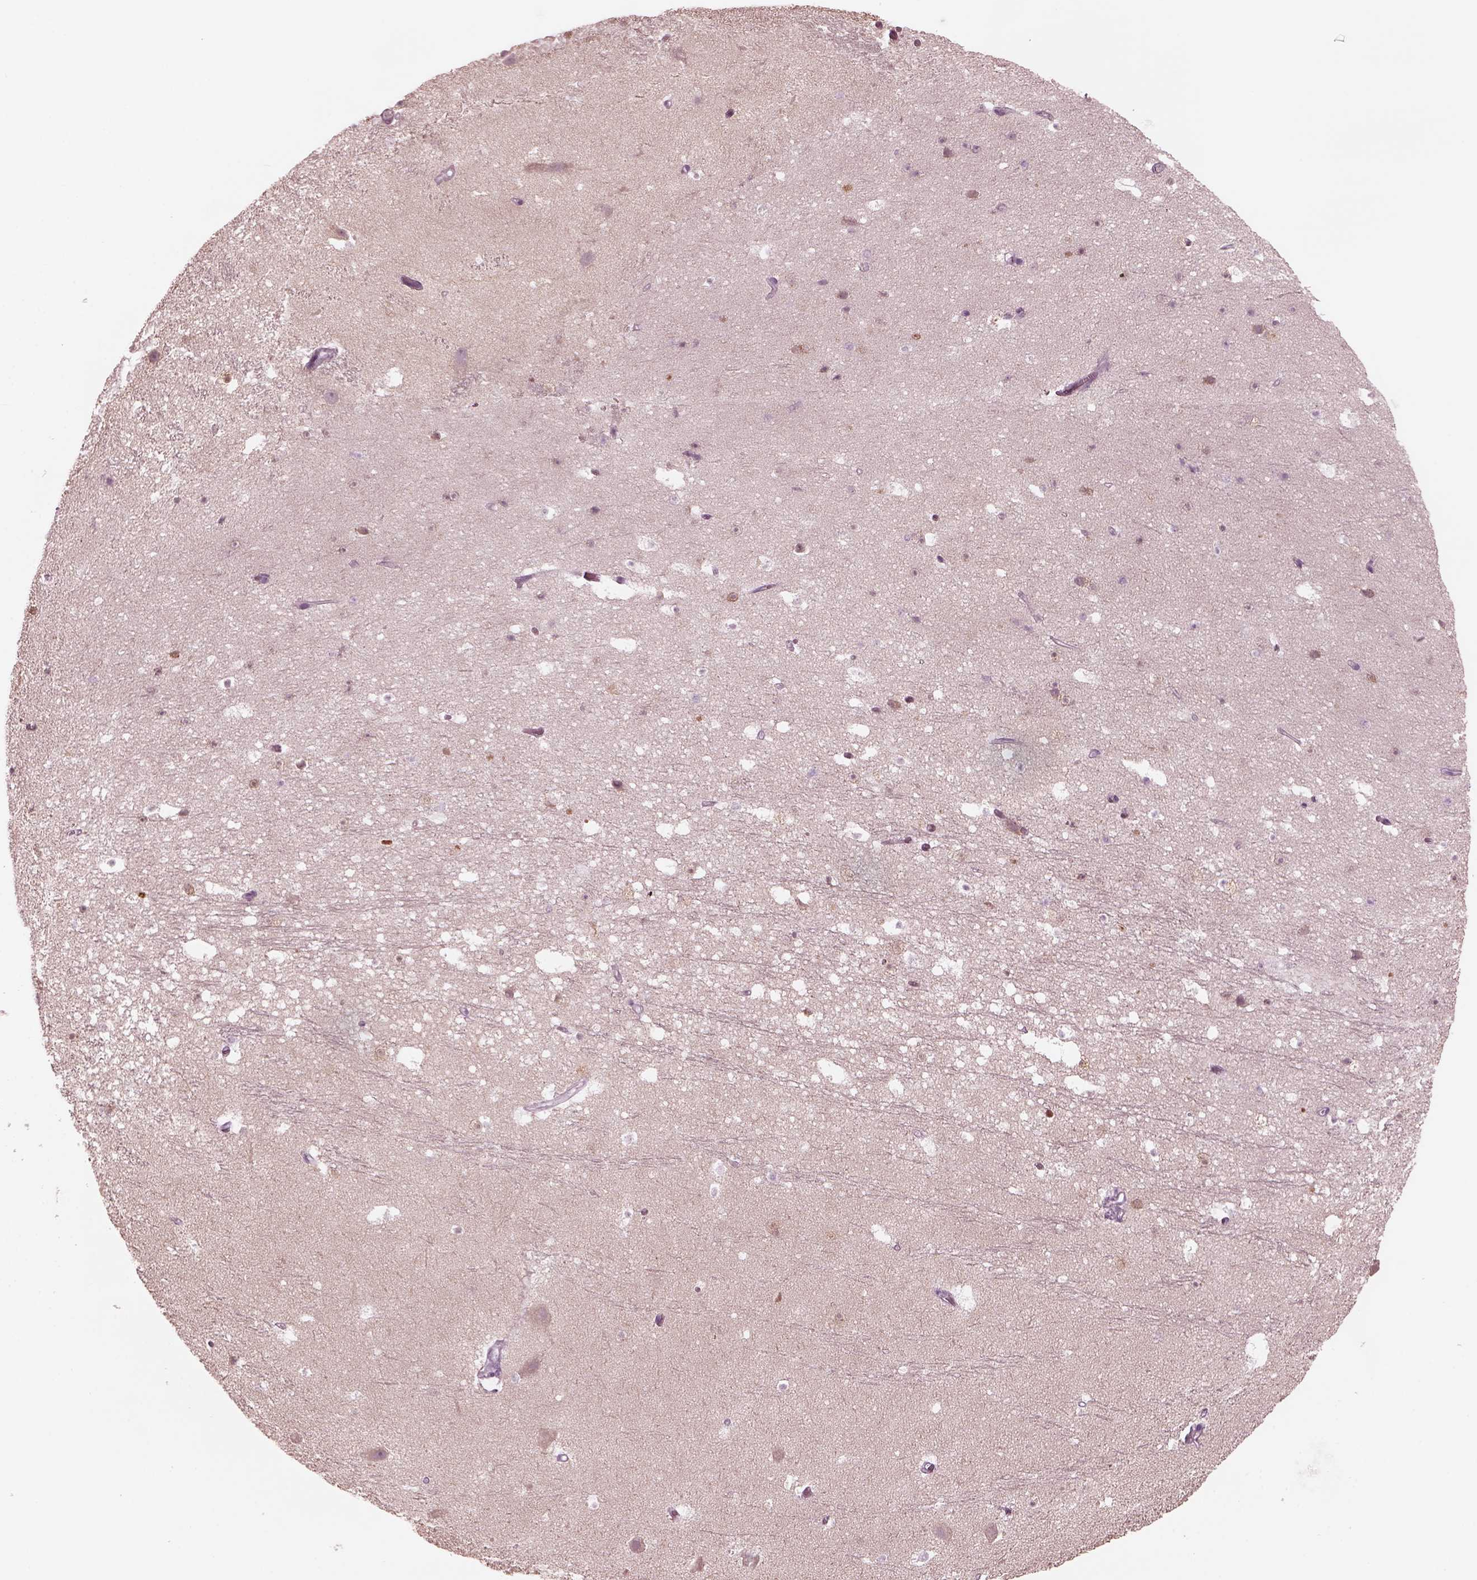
{"staining": {"intensity": "negative", "quantity": "none", "location": "none"}, "tissue": "hippocampus", "cell_type": "Glial cells", "image_type": "normal", "snomed": [{"axis": "morphology", "description": "Normal tissue, NOS"}, {"axis": "topography", "description": "Hippocampus"}], "caption": "IHC image of normal hippocampus: human hippocampus stained with DAB shows no significant protein staining in glial cells. (Brightfield microscopy of DAB immunohistochemistry at high magnification).", "gene": "GRM6", "patient": {"sex": "male", "age": 26}}